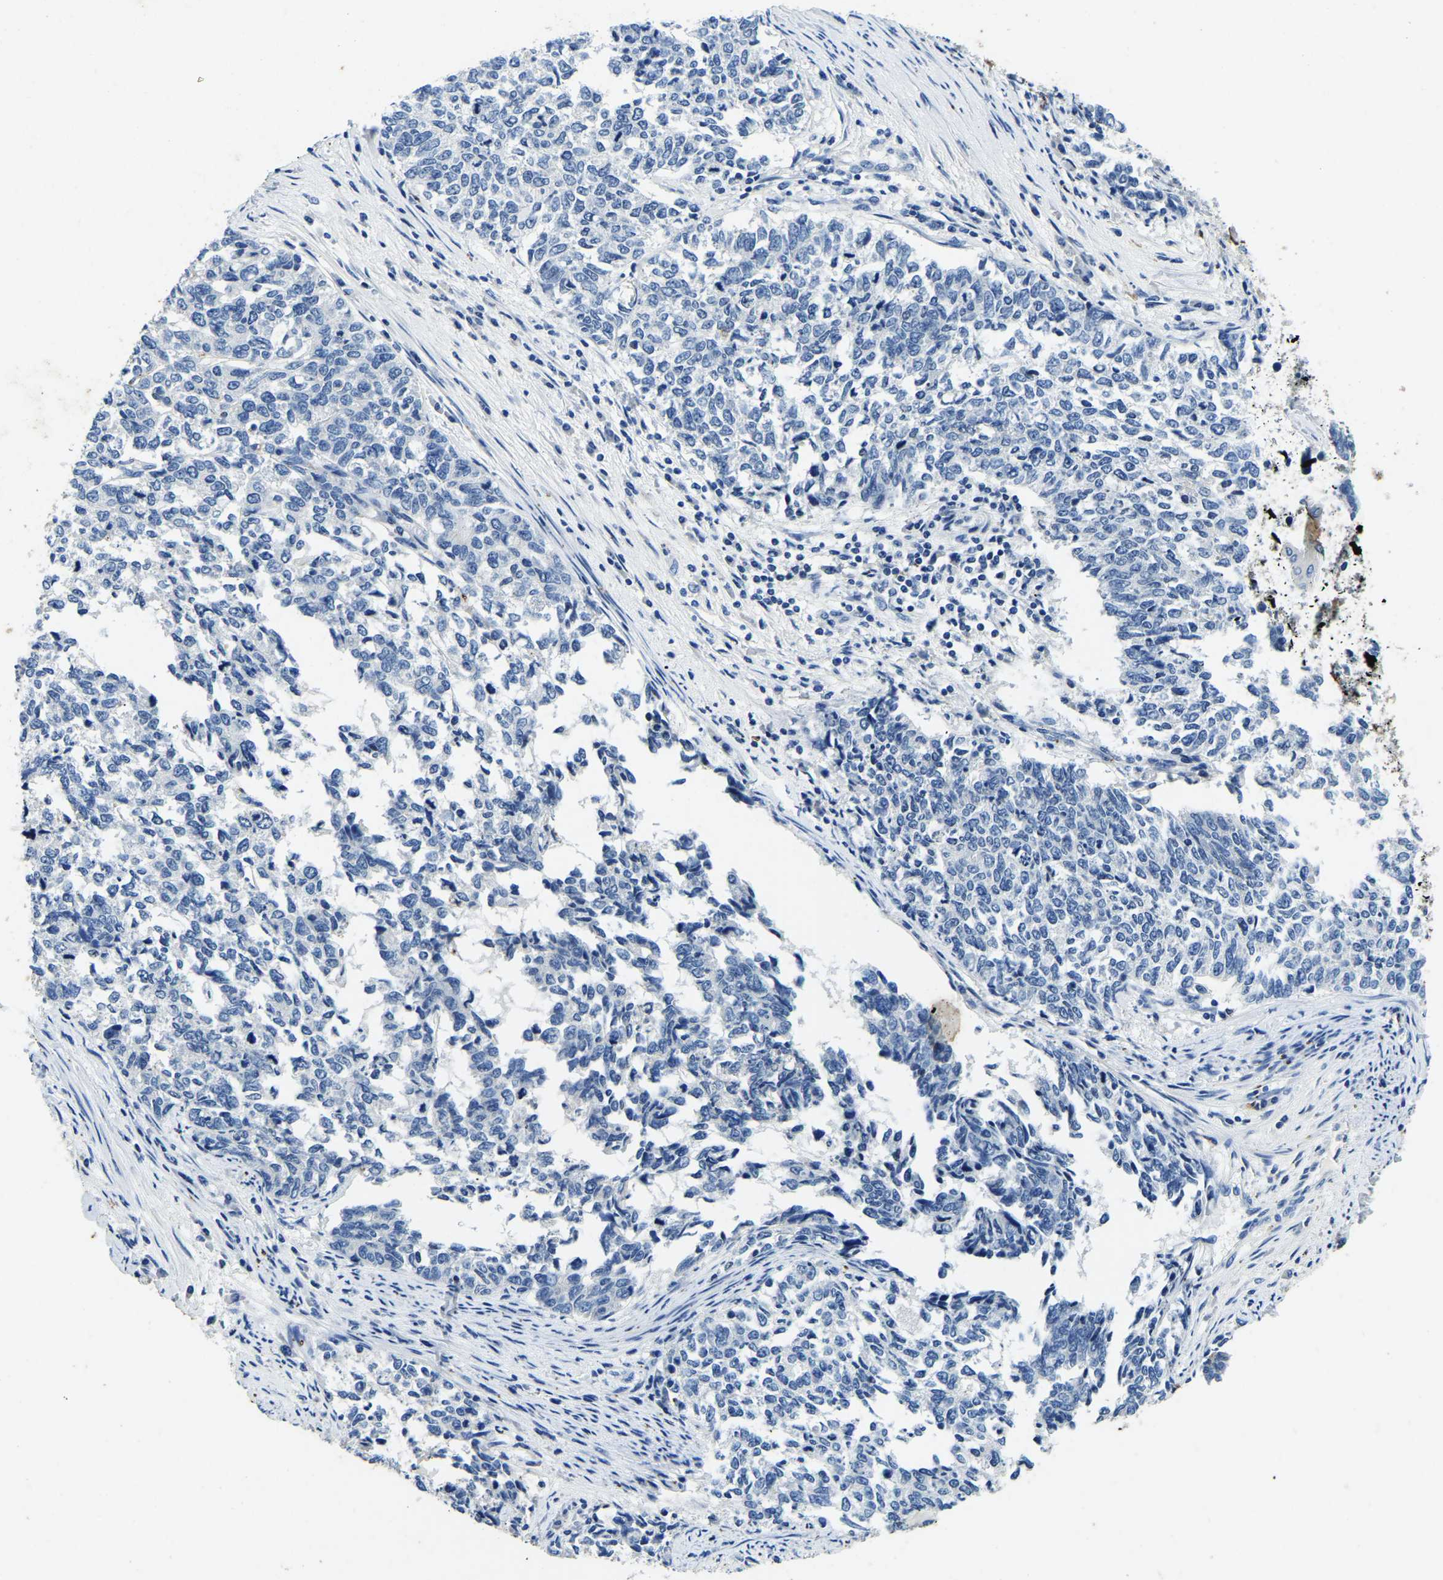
{"staining": {"intensity": "negative", "quantity": "none", "location": "none"}, "tissue": "cervical cancer", "cell_type": "Tumor cells", "image_type": "cancer", "snomed": [{"axis": "morphology", "description": "Squamous cell carcinoma, NOS"}, {"axis": "topography", "description": "Cervix"}], "caption": "Immunohistochemical staining of cervical cancer (squamous cell carcinoma) displays no significant positivity in tumor cells.", "gene": "UBN2", "patient": {"sex": "female", "age": 63}}